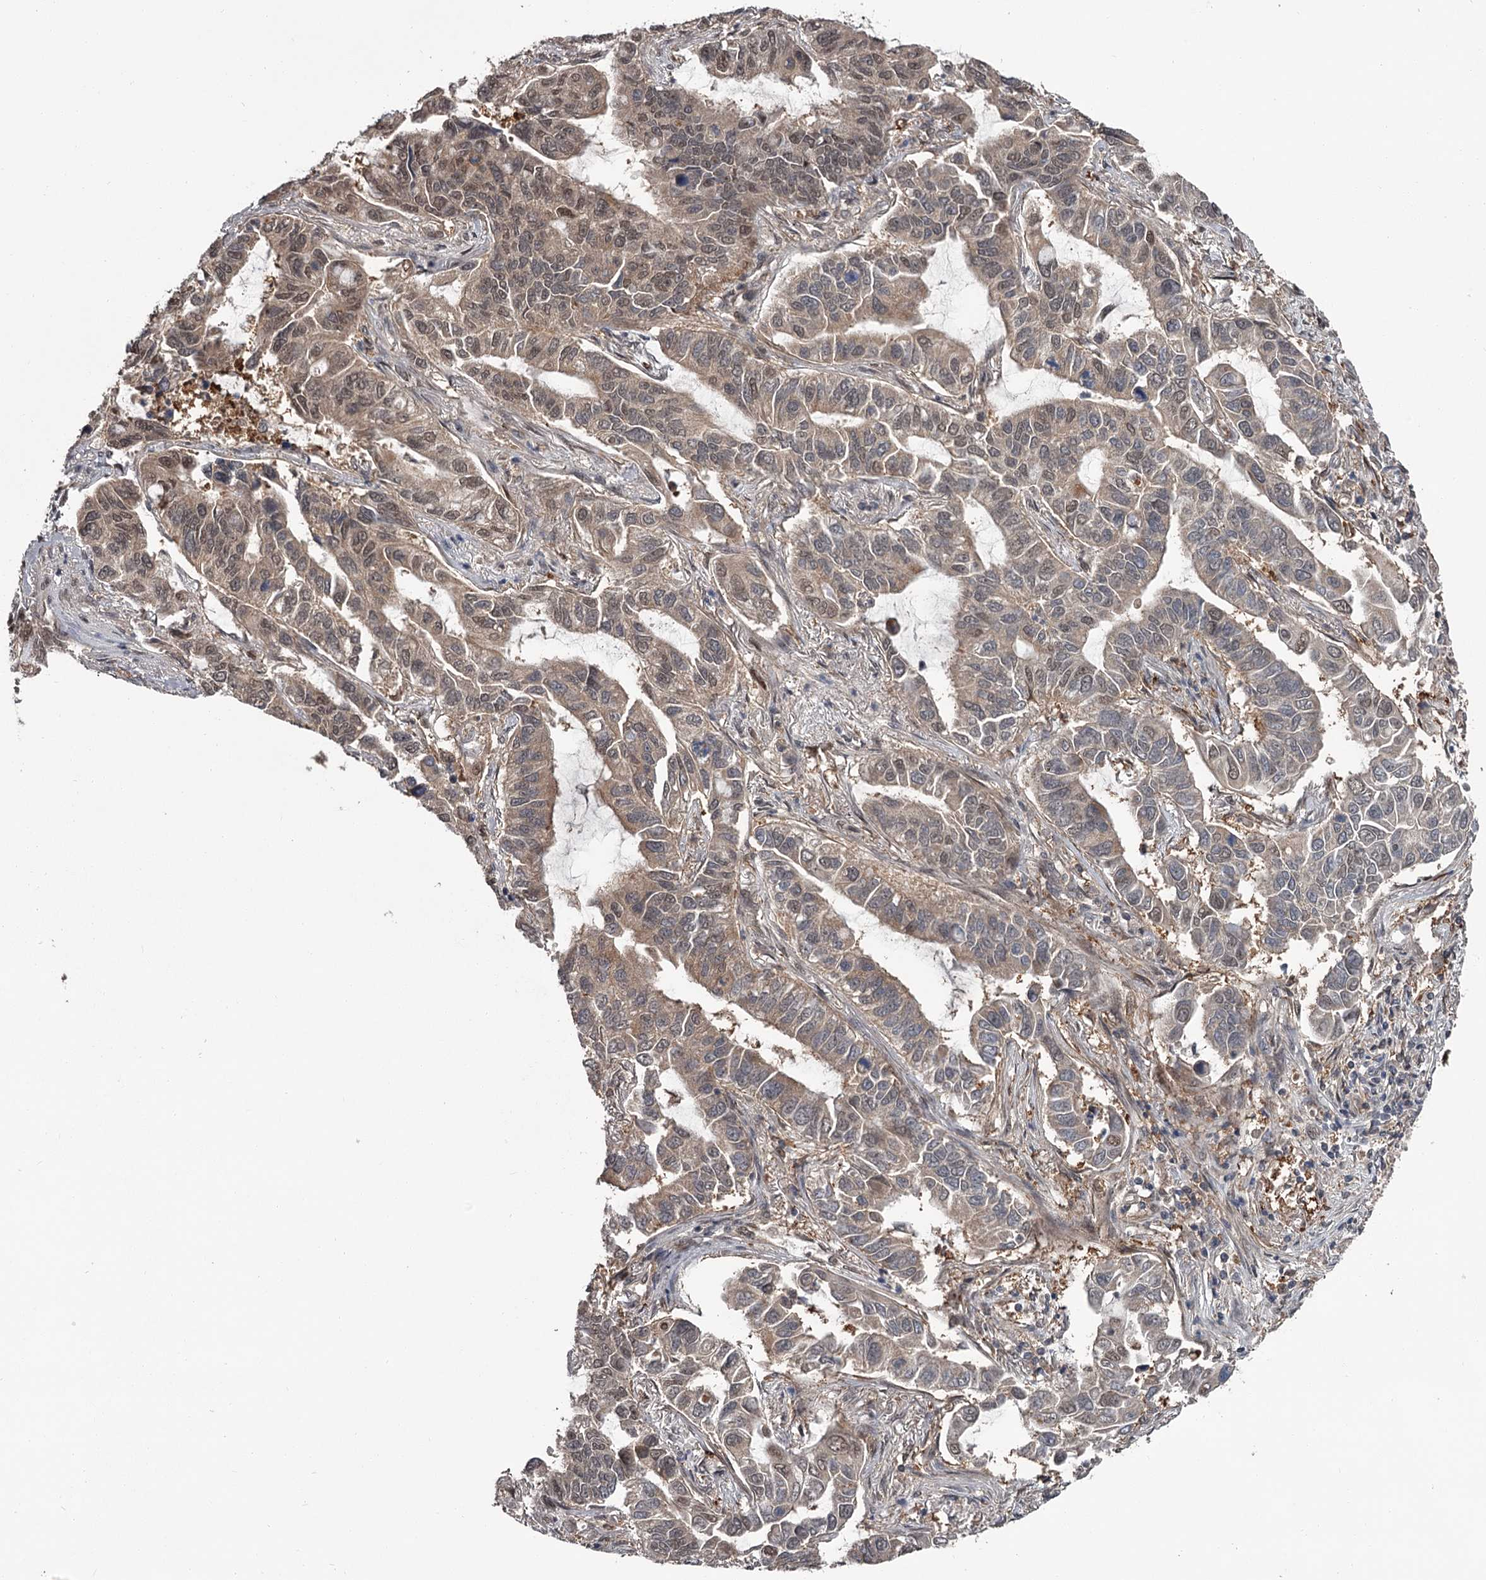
{"staining": {"intensity": "weak", "quantity": "25%-75%", "location": "cytoplasmic/membranous,nuclear"}, "tissue": "lung cancer", "cell_type": "Tumor cells", "image_type": "cancer", "snomed": [{"axis": "morphology", "description": "Adenocarcinoma, NOS"}, {"axis": "topography", "description": "Lung"}], "caption": "Lung cancer (adenocarcinoma) was stained to show a protein in brown. There is low levels of weak cytoplasmic/membranous and nuclear expression in approximately 25%-75% of tumor cells.", "gene": "DAO", "patient": {"sex": "male", "age": 64}}